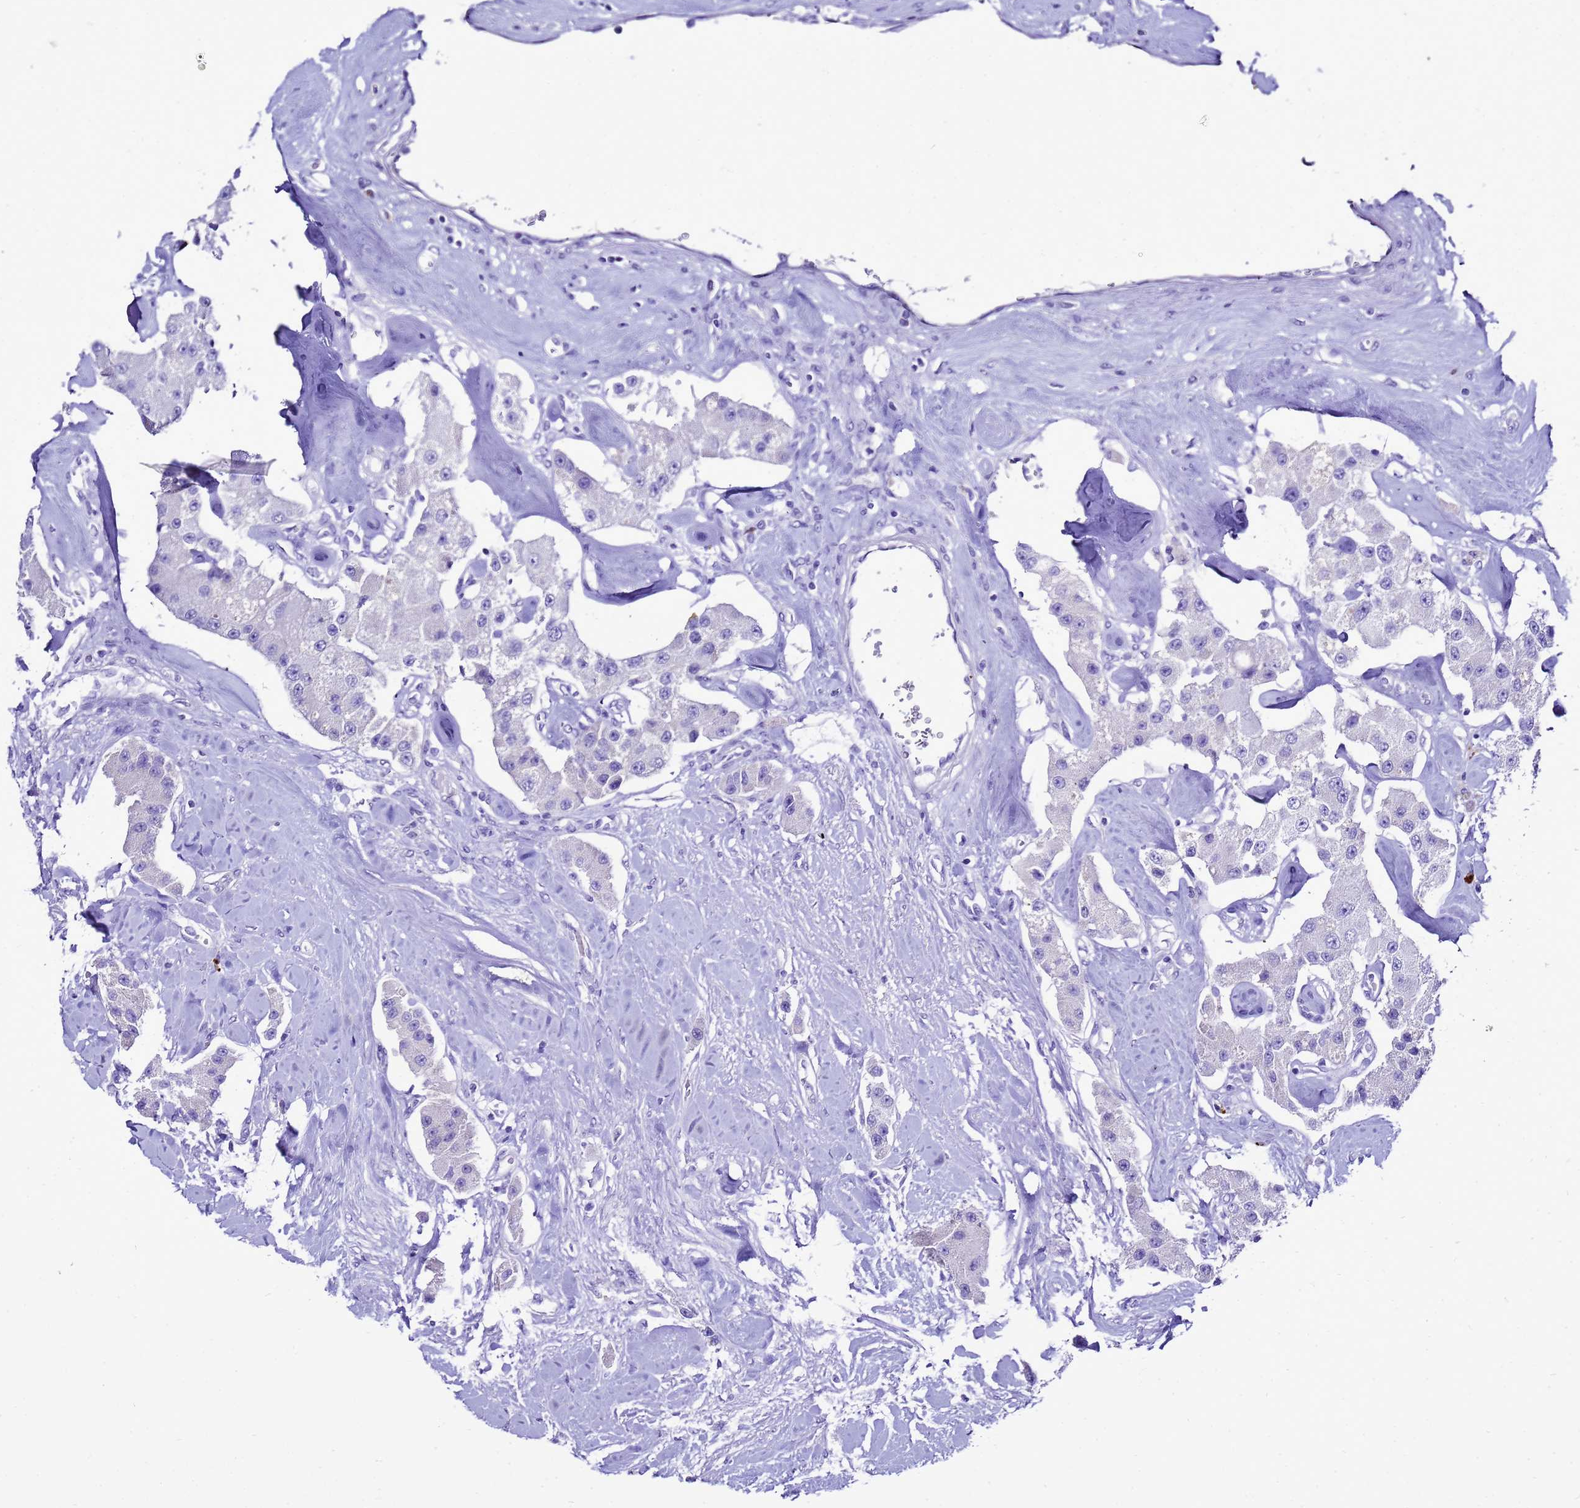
{"staining": {"intensity": "negative", "quantity": "none", "location": "none"}, "tissue": "carcinoid", "cell_type": "Tumor cells", "image_type": "cancer", "snomed": [{"axis": "morphology", "description": "Carcinoid, malignant, NOS"}, {"axis": "topography", "description": "Pancreas"}], "caption": "This is an IHC image of human malignant carcinoid. There is no expression in tumor cells.", "gene": "BEST2", "patient": {"sex": "male", "age": 41}}